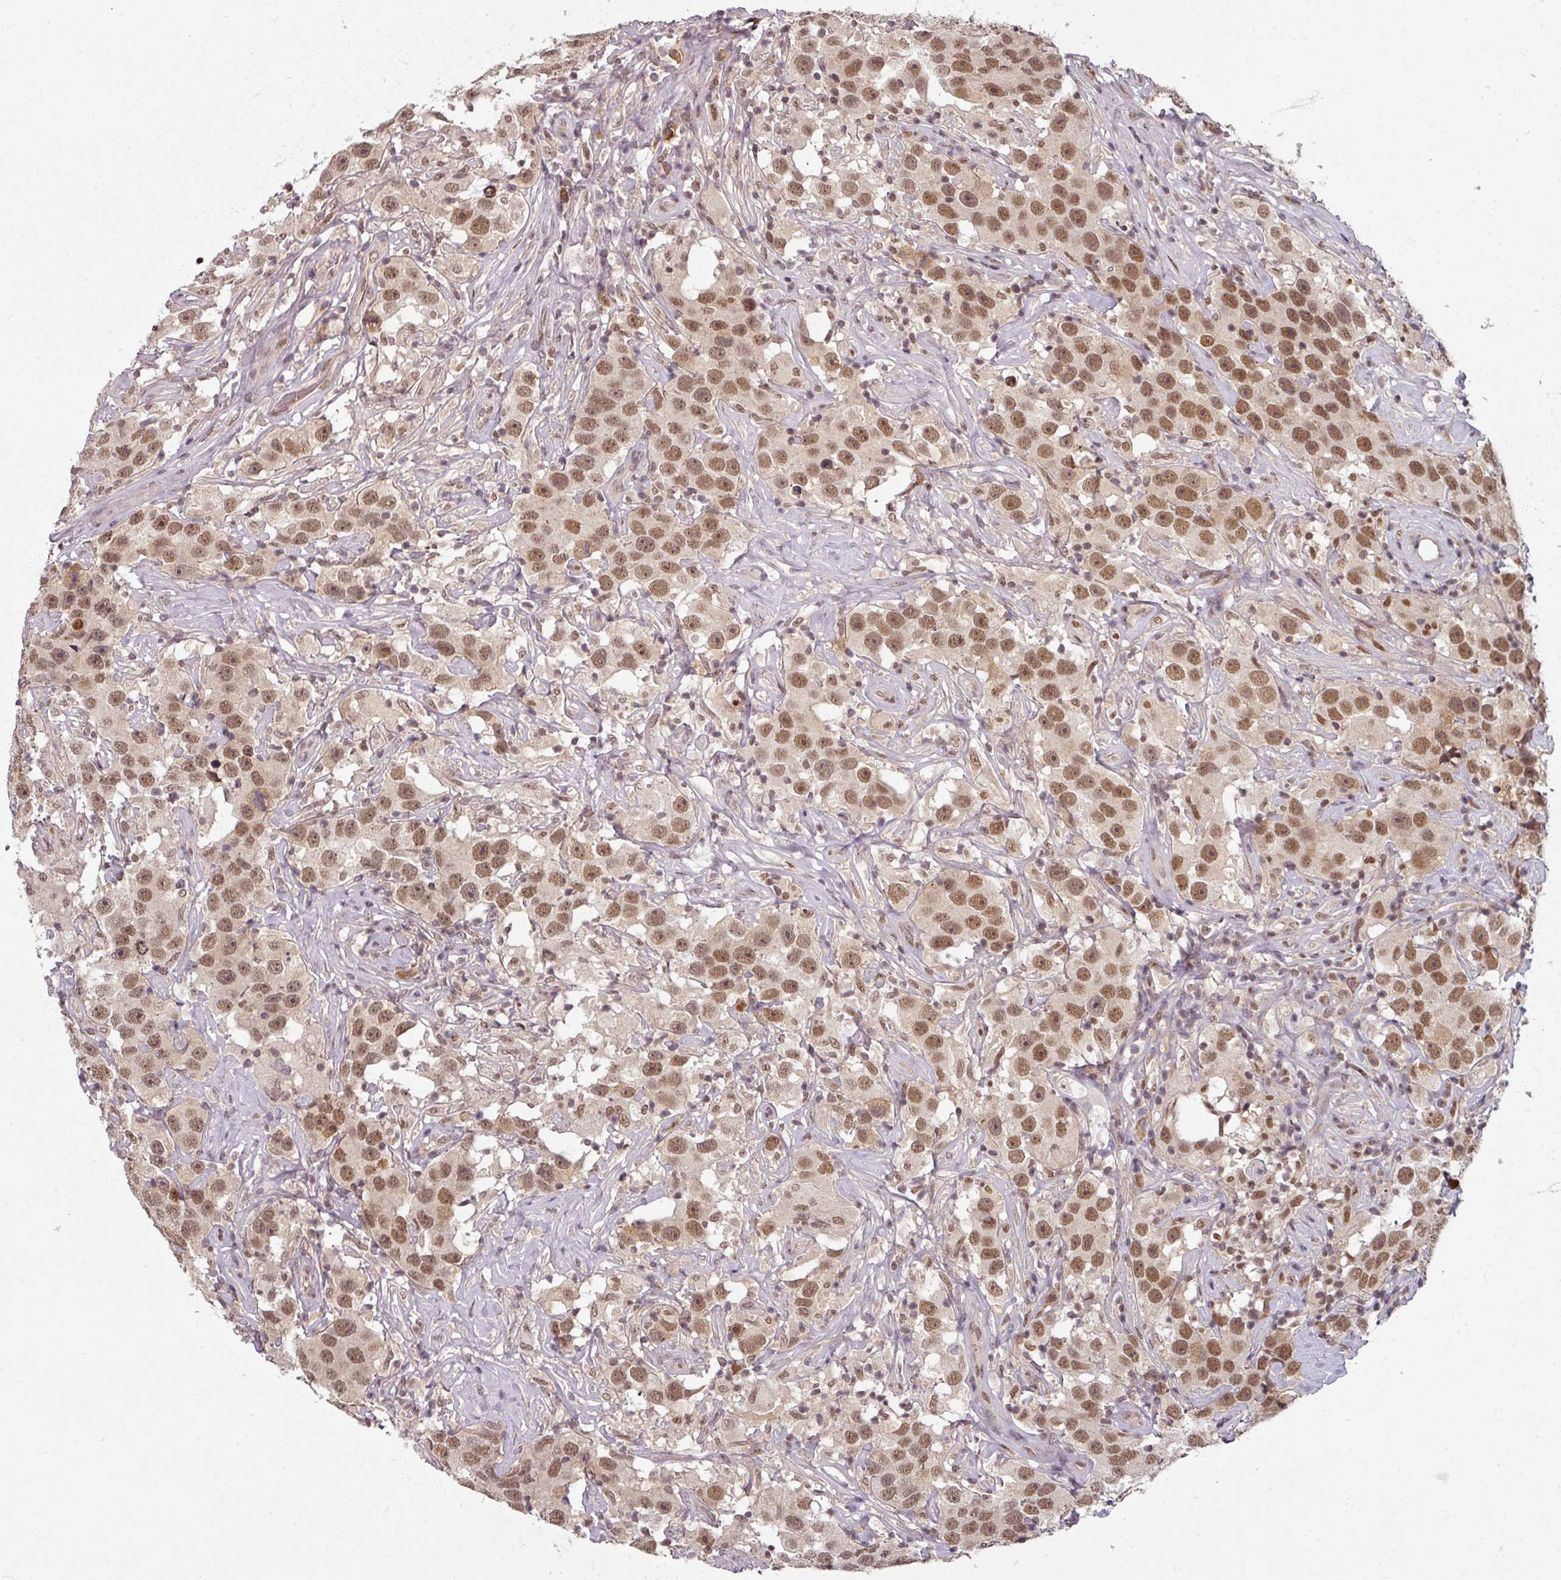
{"staining": {"intensity": "moderate", "quantity": ">75%", "location": "nuclear"}, "tissue": "testis cancer", "cell_type": "Tumor cells", "image_type": "cancer", "snomed": [{"axis": "morphology", "description": "Seminoma, NOS"}, {"axis": "topography", "description": "Testis"}], "caption": "This is an image of immunohistochemistry staining of testis cancer (seminoma), which shows moderate positivity in the nuclear of tumor cells.", "gene": "POLR2G", "patient": {"sex": "male", "age": 49}}